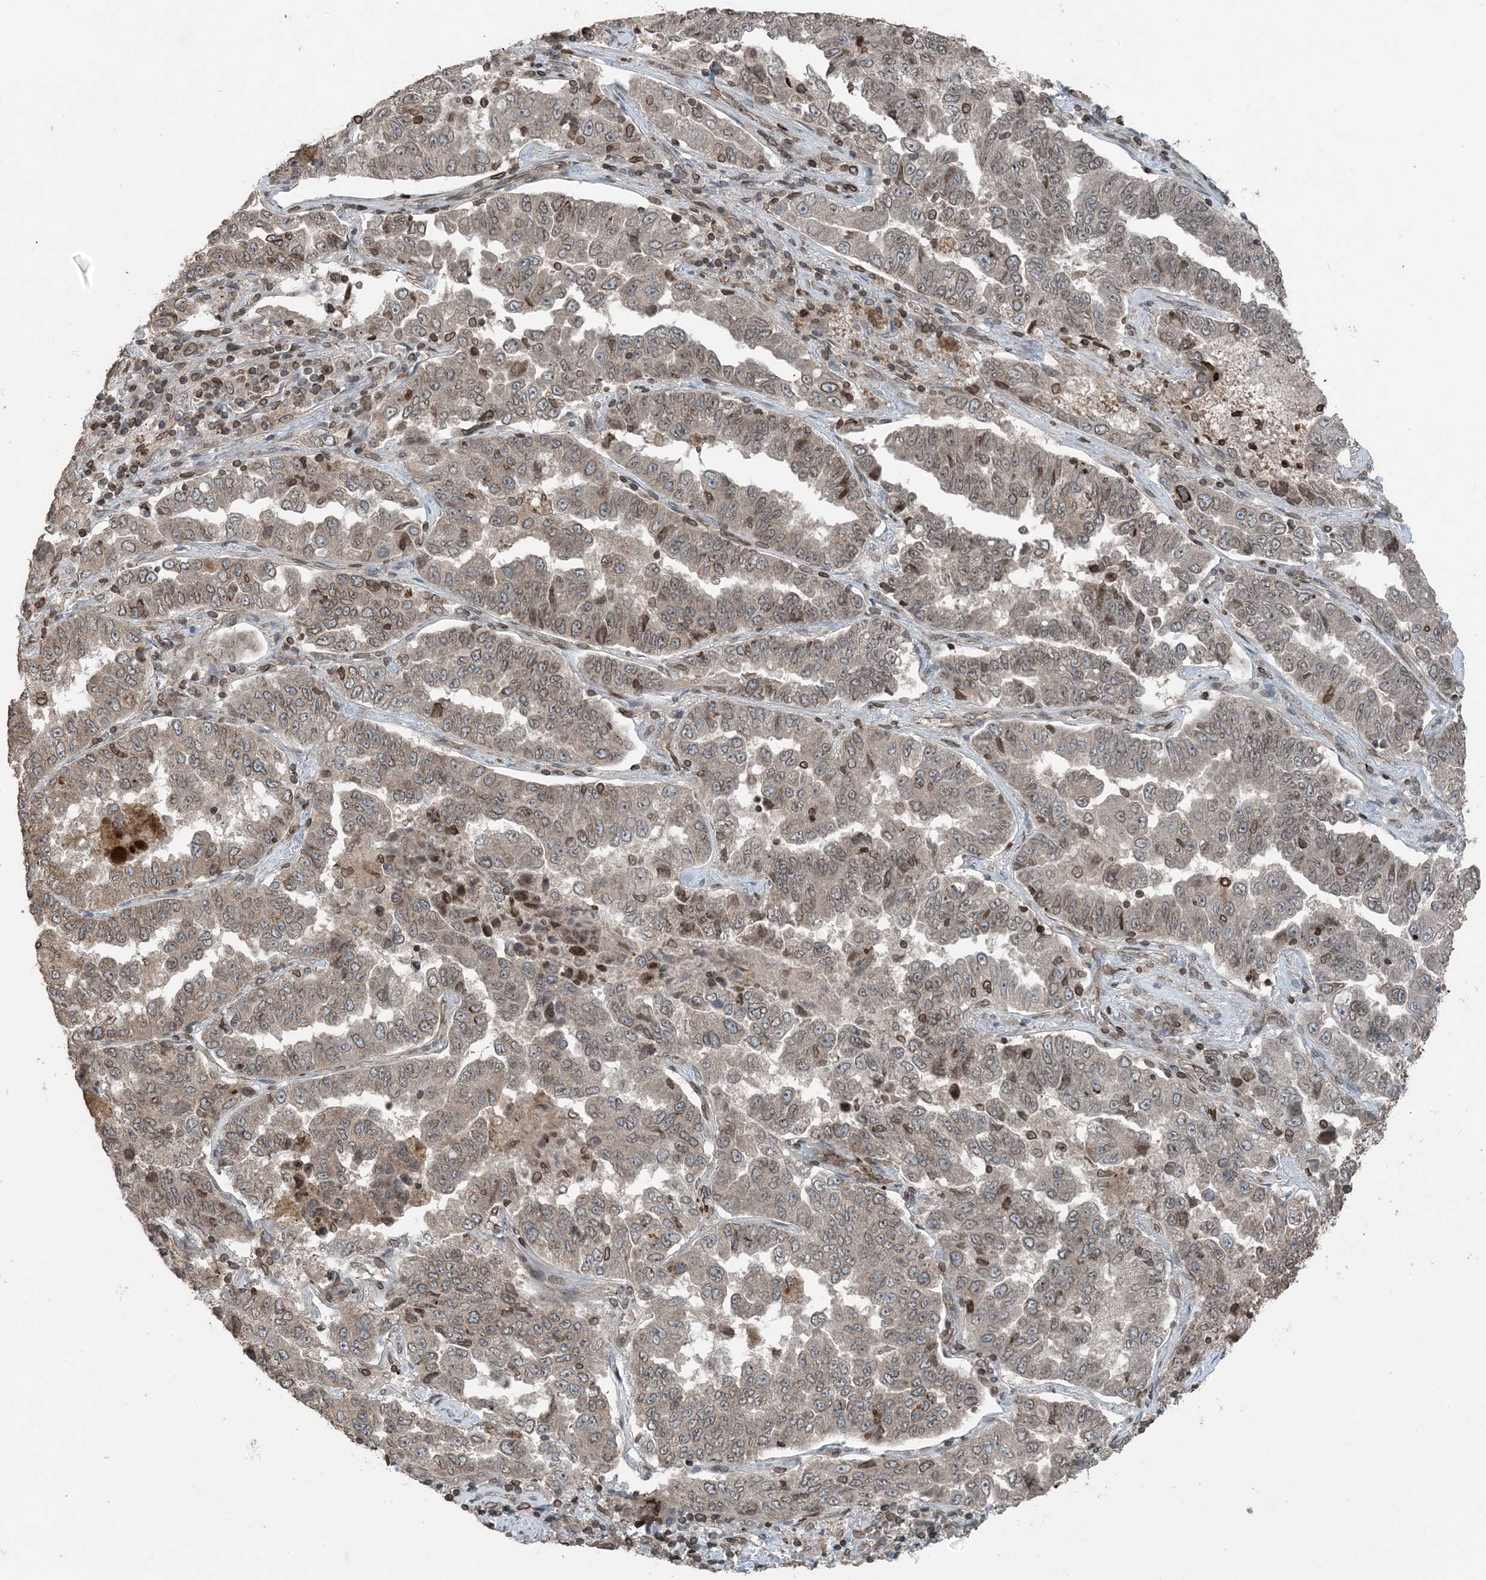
{"staining": {"intensity": "moderate", "quantity": ">75%", "location": "cytoplasmic/membranous,nuclear"}, "tissue": "lung cancer", "cell_type": "Tumor cells", "image_type": "cancer", "snomed": [{"axis": "morphology", "description": "Adenocarcinoma, NOS"}, {"axis": "topography", "description": "Lung"}], "caption": "A high-resolution micrograph shows IHC staining of lung cancer (adenocarcinoma), which shows moderate cytoplasmic/membranous and nuclear positivity in approximately >75% of tumor cells.", "gene": "ZFAND2B", "patient": {"sex": "female", "age": 51}}